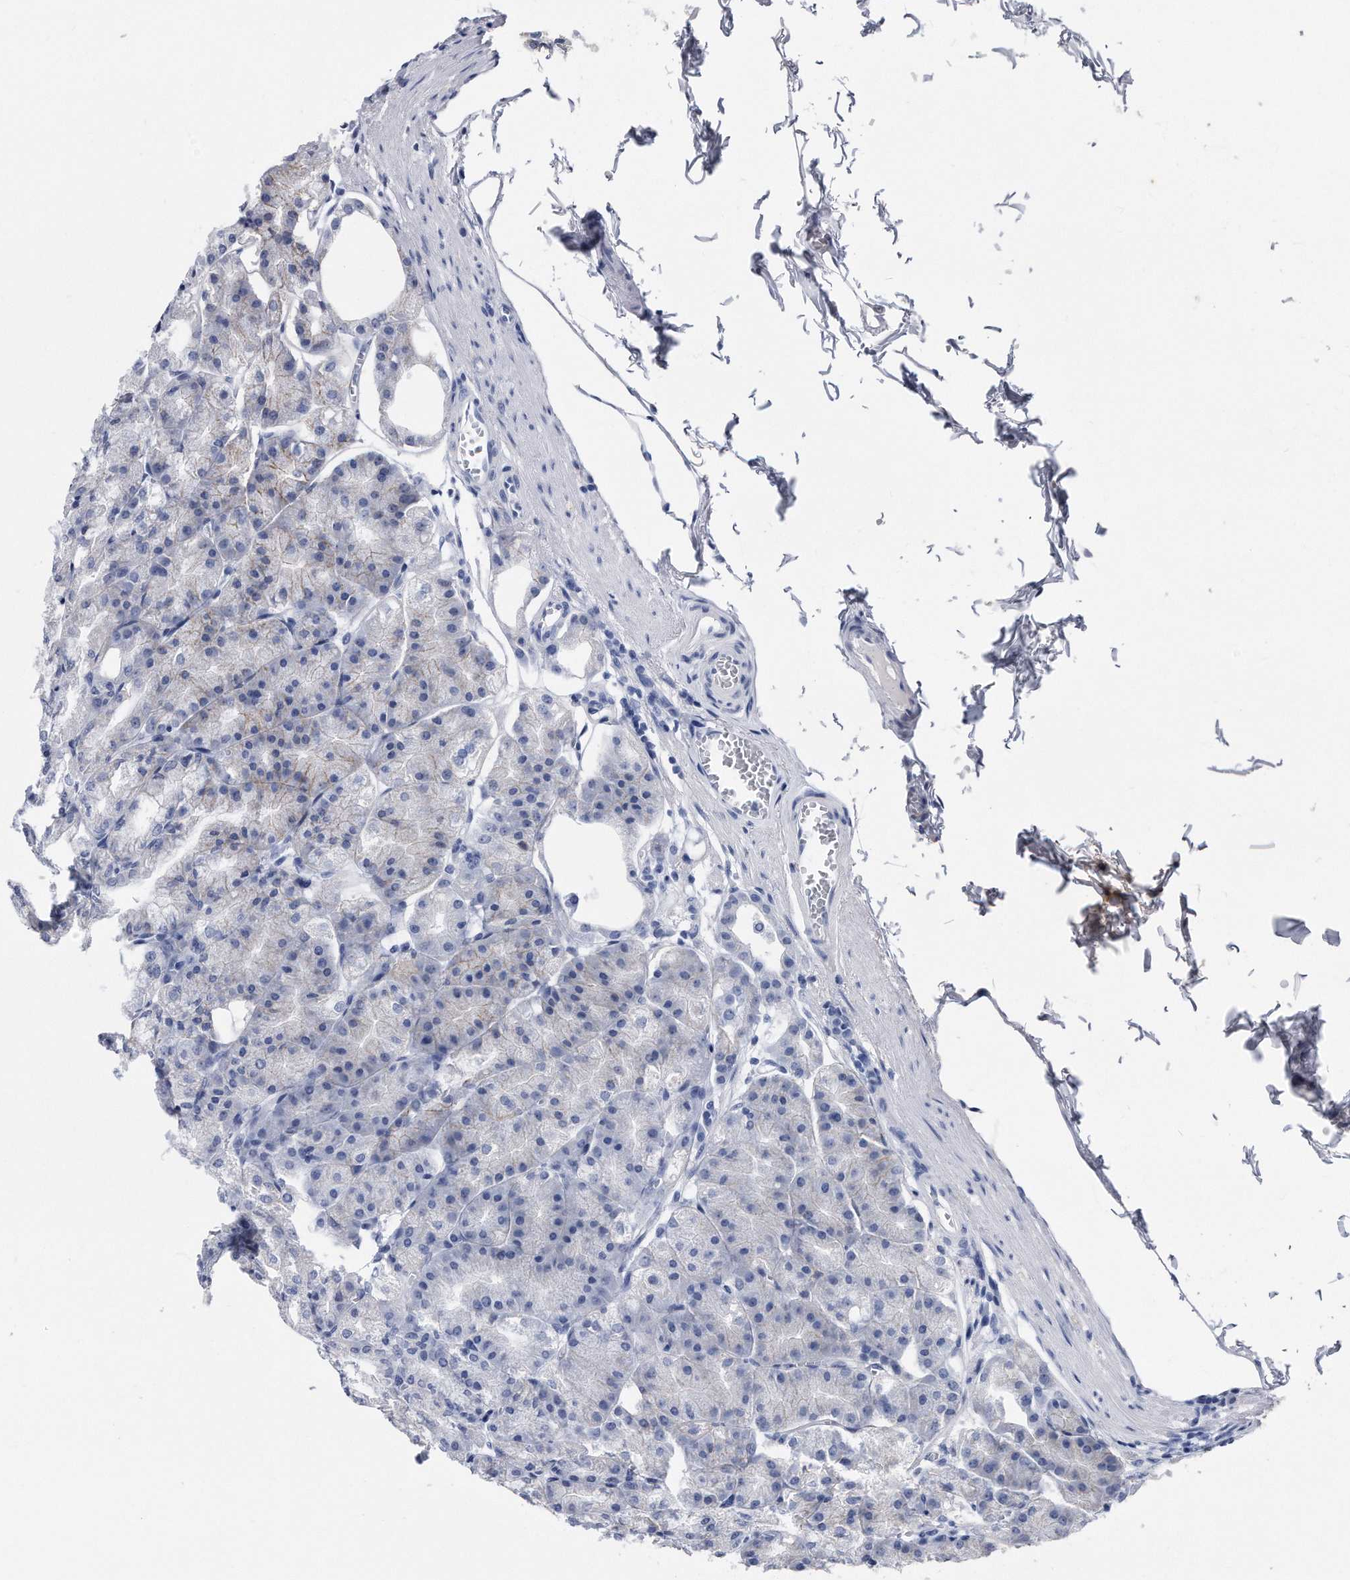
{"staining": {"intensity": "weak", "quantity": "<25%", "location": "cytoplasmic/membranous"}, "tissue": "stomach", "cell_type": "Glandular cells", "image_type": "normal", "snomed": [{"axis": "morphology", "description": "Normal tissue, NOS"}, {"axis": "topography", "description": "Stomach, lower"}], "caption": "This image is of normal stomach stained with immunohistochemistry (IHC) to label a protein in brown with the nuclei are counter-stained blue. There is no staining in glandular cells. Brightfield microscopy of immunohistochemistry (IHC) stained with DAB (3,3'-diaminobenzidine) (brown) and hematoxylin (blue), captured at high magnification.", "gene": "IL20RA", "patient": {"sex": "male", "age": 71}}